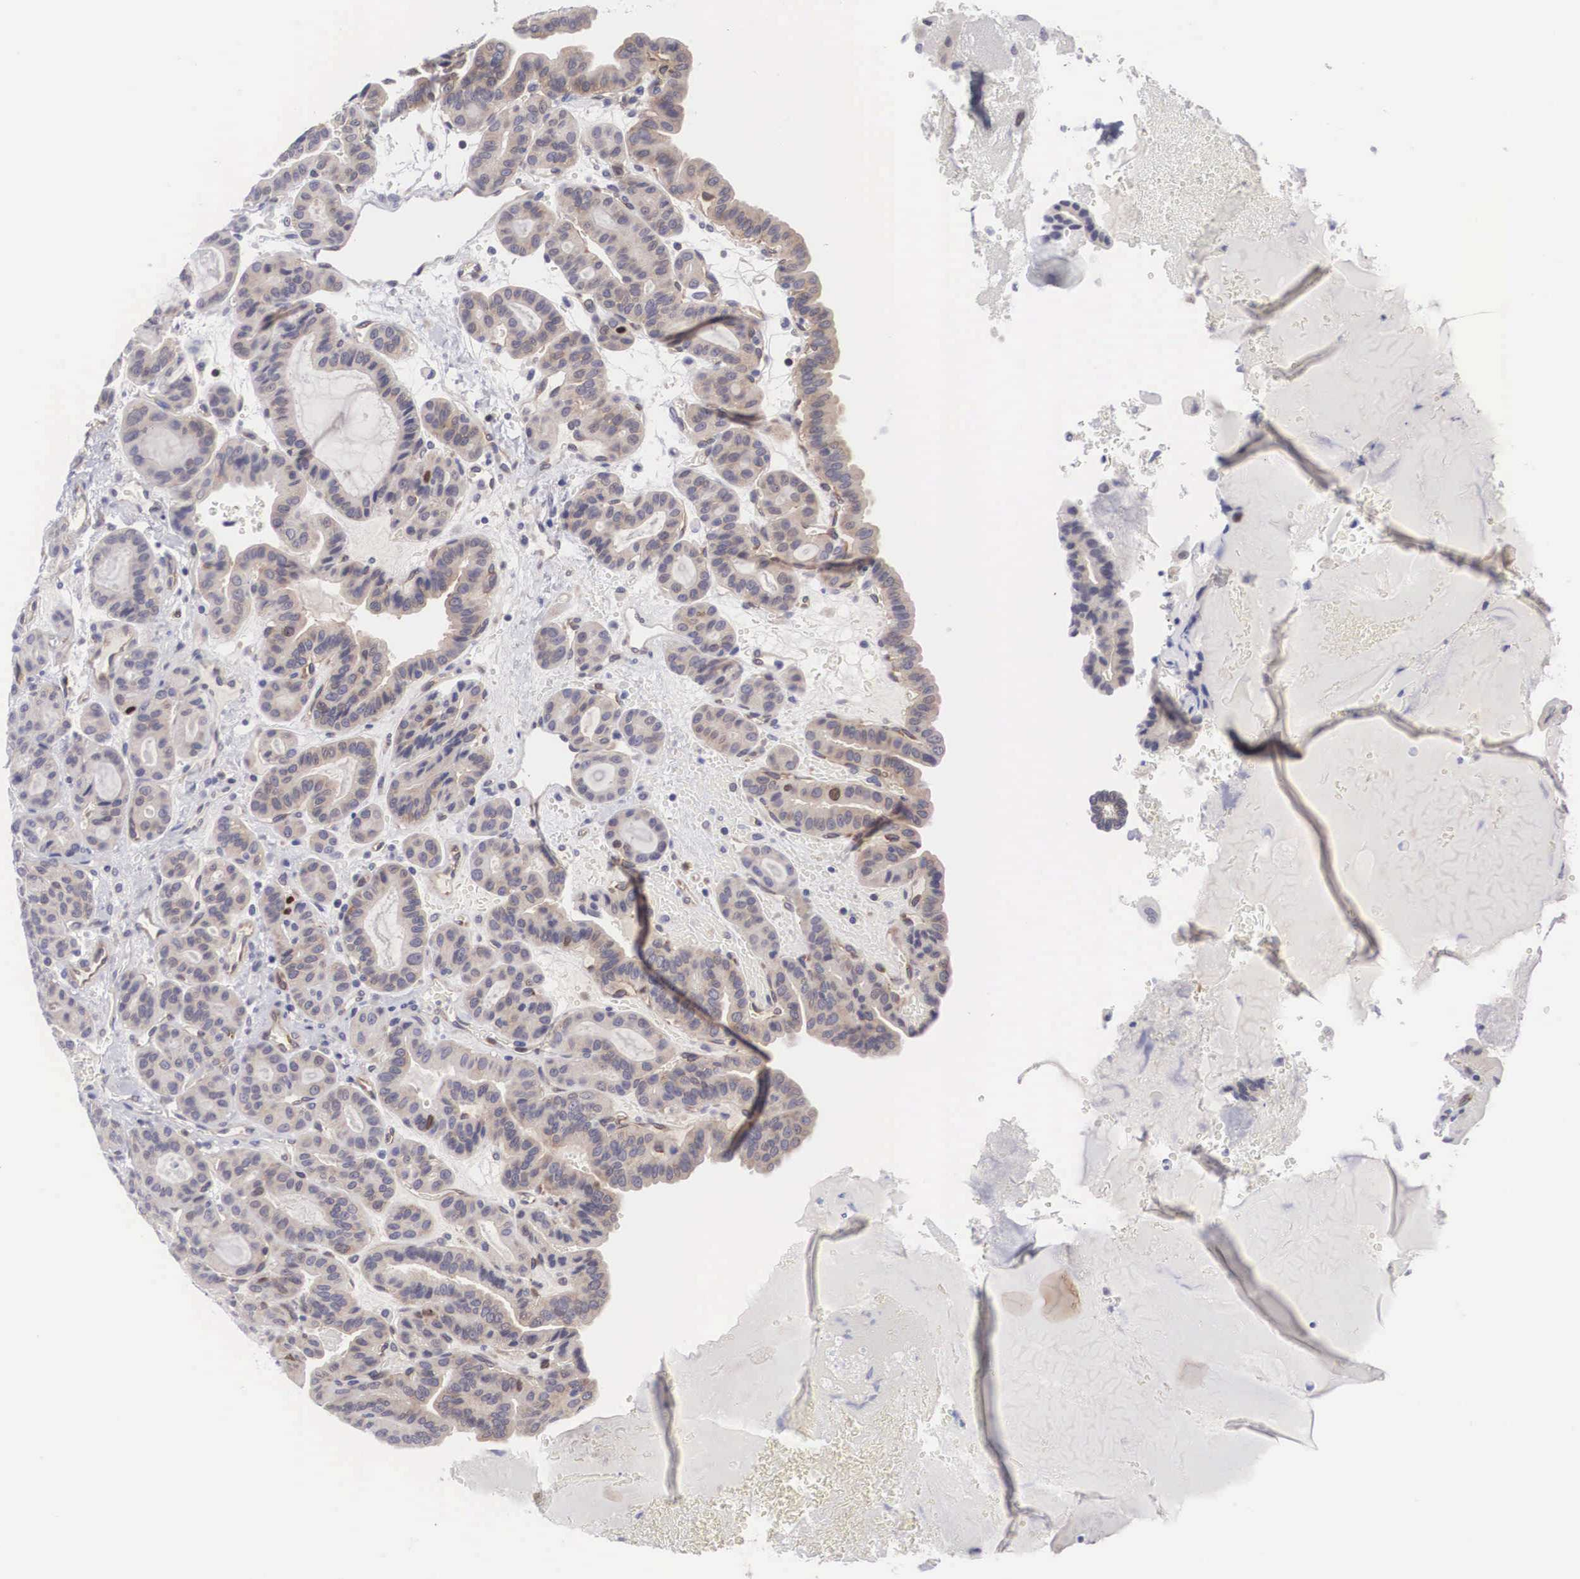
{"staining": {"intensity": "weak", "quantity": ">75%", "location": "cytoplasmic/membranous"}, "tissue": "thyroid cancer", "cell_type": "Tumor cells", "image_type": "cancer", "snomed": [{"axis": "morphology", "description": "Papillary adenocarcinoma, NOS"}, {"axis": "topography", "description": "Thyroid gland"}], "caption": "Thyroid cancer was stained to show a protein in brown. There is low levels of weak cytoplasmic/membranous positivity in approximately >75% of tumor cells.", "gene": "MAST4", "patient": {"sex": "male", "age": 87}}